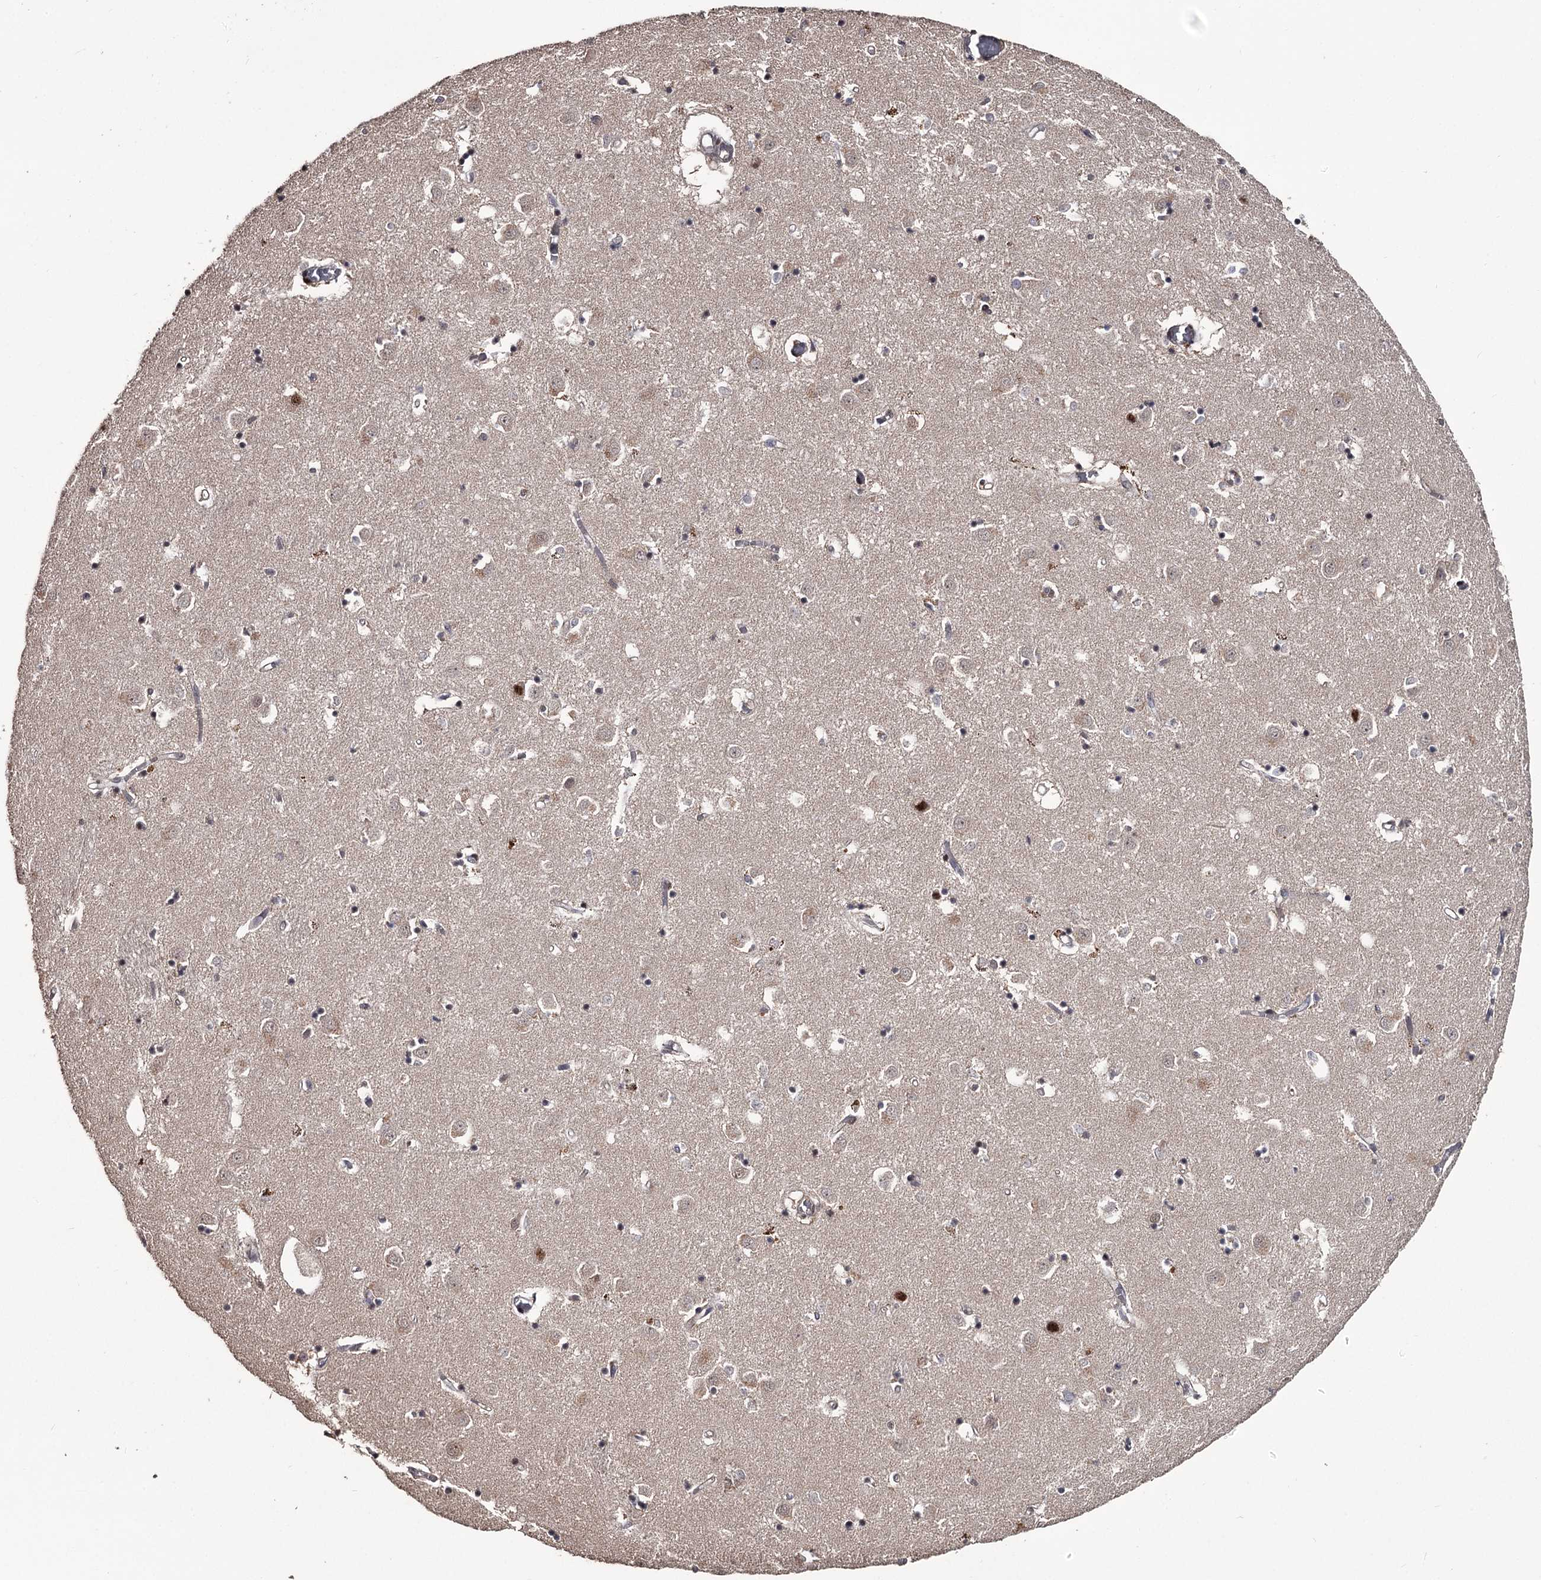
{"staining": {"intensity": "moderate", "quantity": "25%-75%", "location": "nuclear"}, "tissue": "caudate", "cell_type": "Glial cells", "image_type": "normal", "snomed": [{"axis": "morphology", "description": "Normal tissue, NOS"}, {"axis": "topography", "description": "Lateral ventricle wall"}], "caption": "Immunohistochemical staining of unremarkable caudate reveals medium levels of moderate nuclear staining in approximately 25%-75% of glial cells. Ihc stains the protein in brown and the nuclei are stained blue.", "gene": "PRPF40B", "patient": {"sex": "male", "age": 70}}